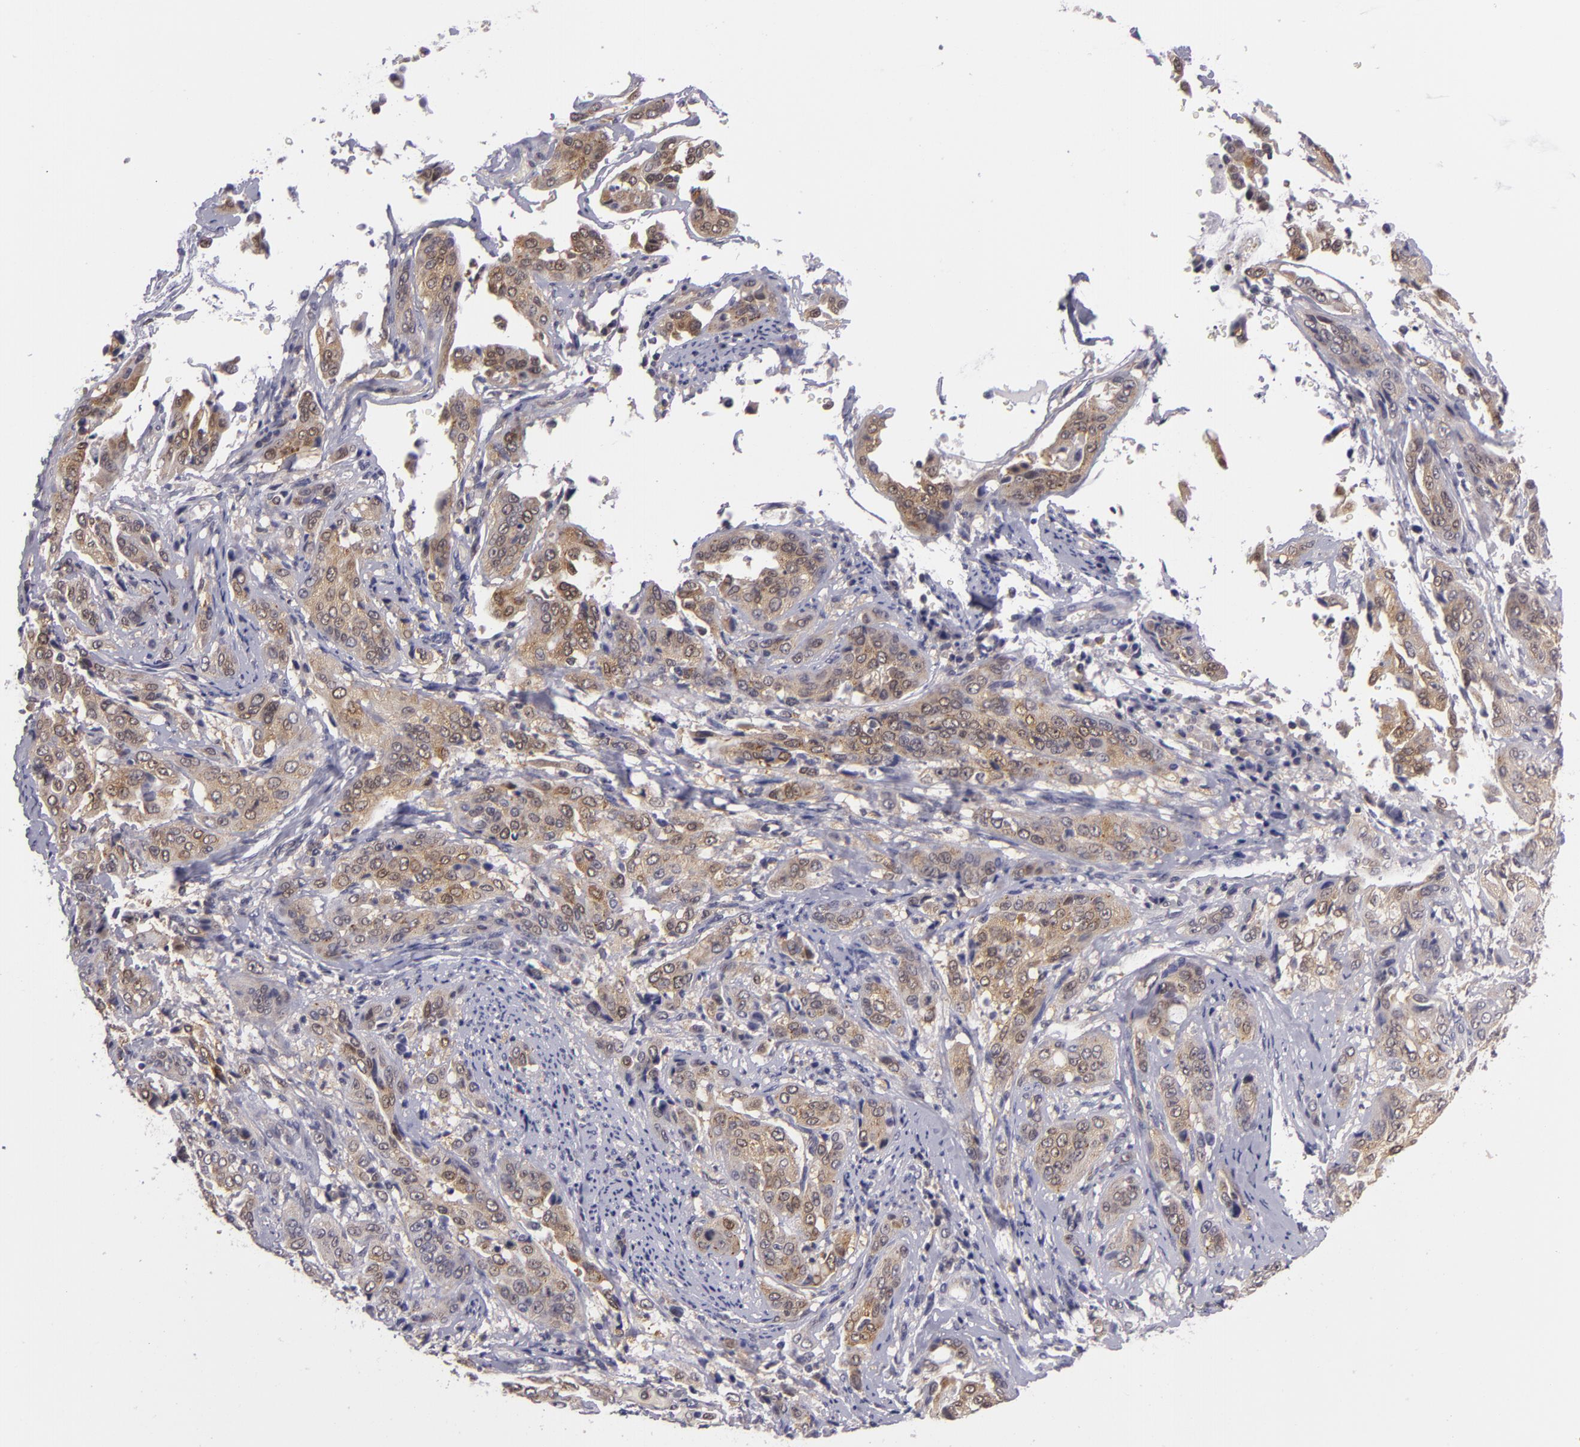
{"staining": {"intensity": "moderate", "quantity": "25%-75%", "location": "cytoplasmic/membranous"}, "tissue": "cervical cancer", "cell_type": "Tumor cells", "image_type": "cancer", "snomed": [{"axis": "morphology", "description": "Squamous cell carcinoma, NOS"}, {"axis": "topography", "description": "Cervix"}], "caption": "Tumor cells reveal medium levels of moderate cytoplasmic/membranous staining in approximately 25%-75% of cells in human cervical cancer (squamous cell carcinoma).", "gene": "BCL10", "patient": {"sex": "female", "age": 41}}